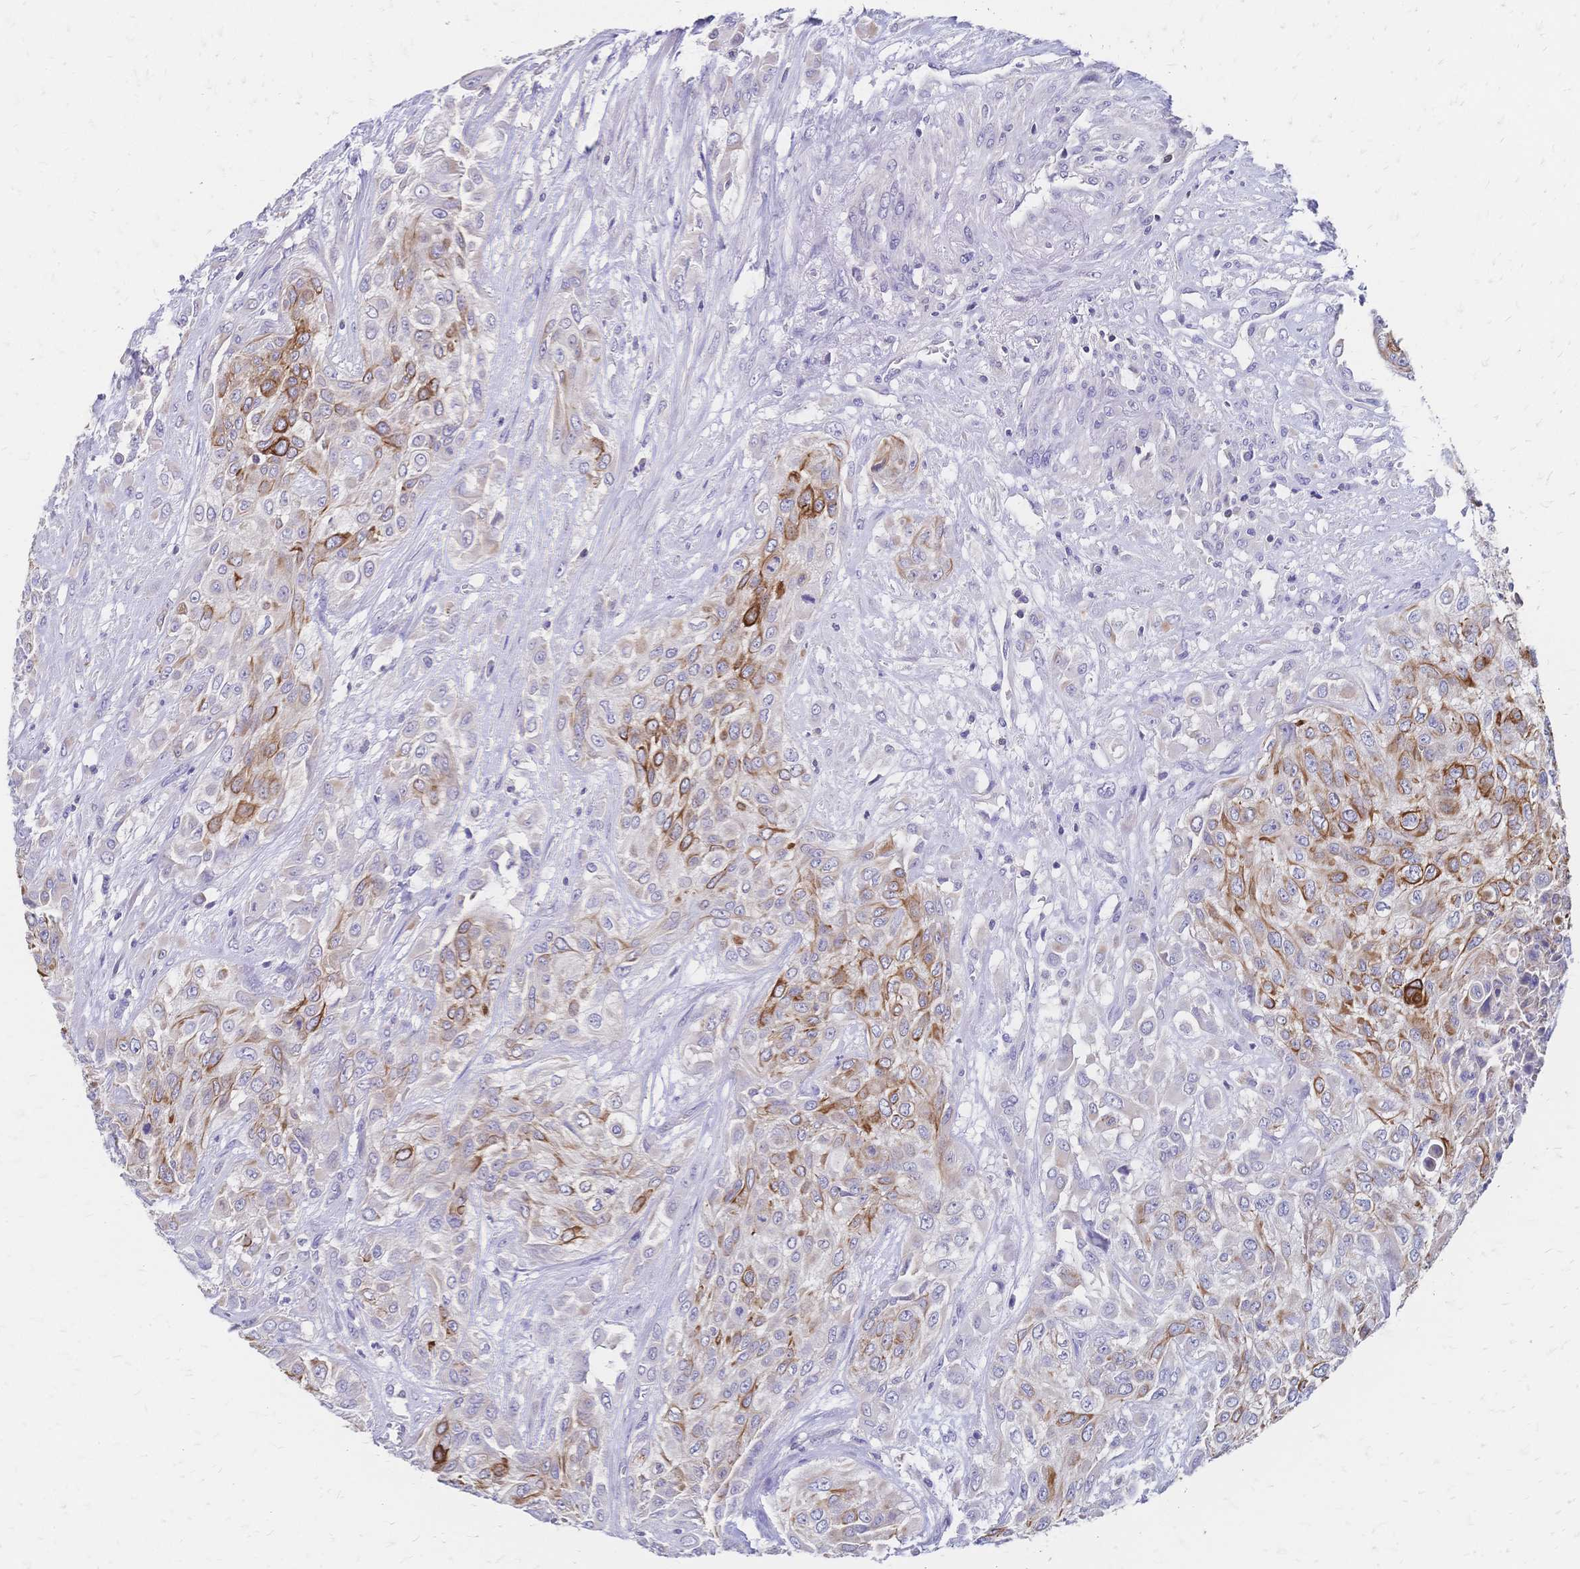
{"staining": {"intensity": "moderate", "quantity": "25%-75%", "location": "cytoplasmic/membranous"}, "tissue": "urothelial cancer", "cell_type": "Tumor cells", "image_type": "cancer", "snomed": [{"axis": "morphology", "description": "Urothelial carcinoma, High grade"}, {"axis": "topography", "description": "Urinary bladder"}], "caption": "A brown stain shows moderate cytoplasmic/membranous expression of a protein in human urothelial cancer tumor cells.", "gene": "DTNB", "patient": {"sex": "male", "age": 57}}